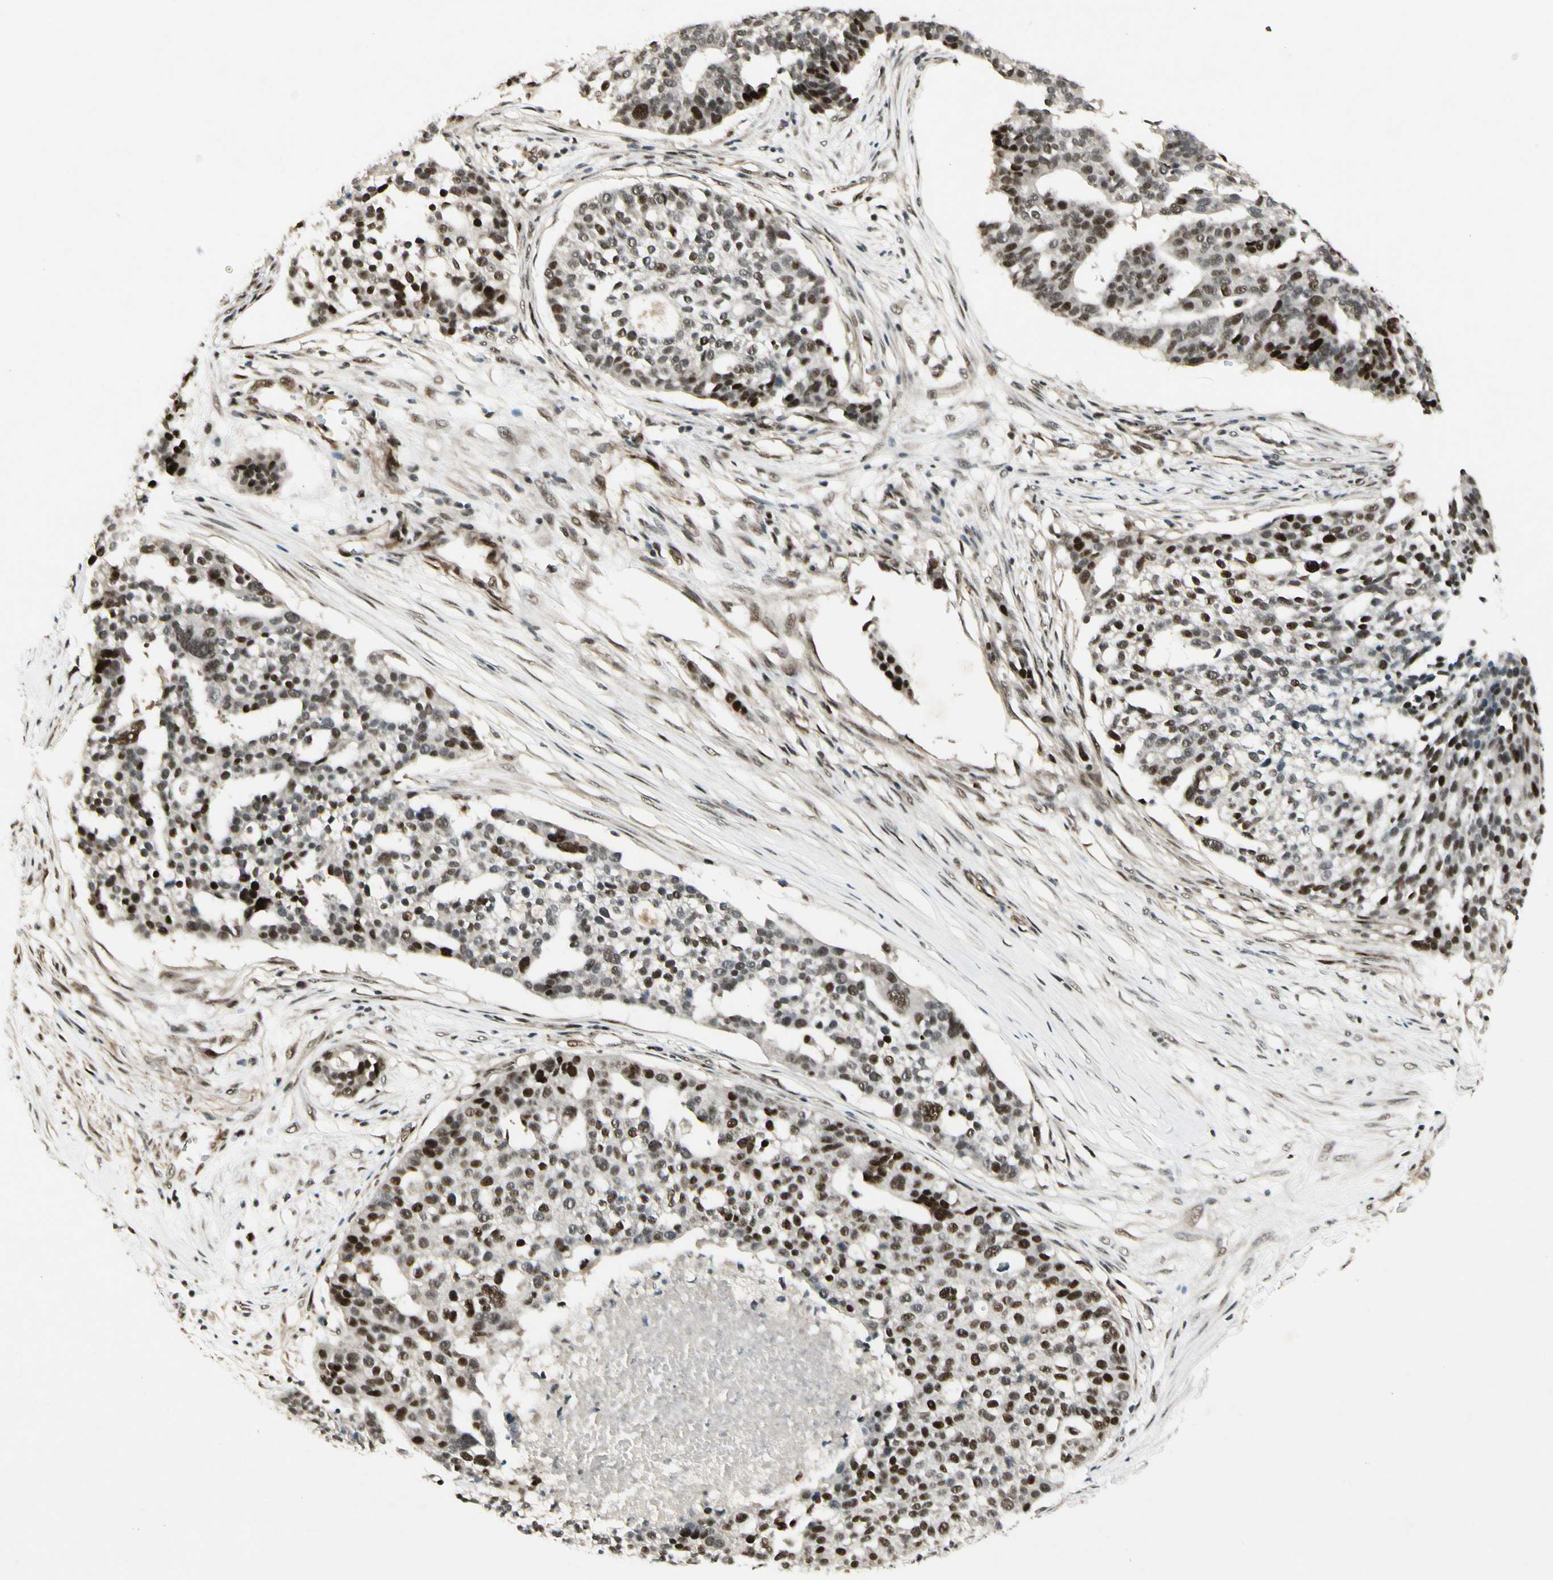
{"staining": {"intensity": "strong", "quantity": "25%-75%", "location": "nuclear"}, "tissue": "ovarian cancer", "cell_type": "Tumor cells", "image_type": "cancer", "snomed": [{"axis": "morphology", "description": "Cystadenocarcinoma, serous, NOS"}, {"axis": "topography", "description": "Ovary"}], "caption": "Immunohistochemical staining of ovarian cancer (serous cystadenocarcinoma) exhibits strong nuclear protein positivity in approximately 25%-75% of tumor cells.", "gene": "CDK11A", "patient": {"sex": "female", "age": 59}}